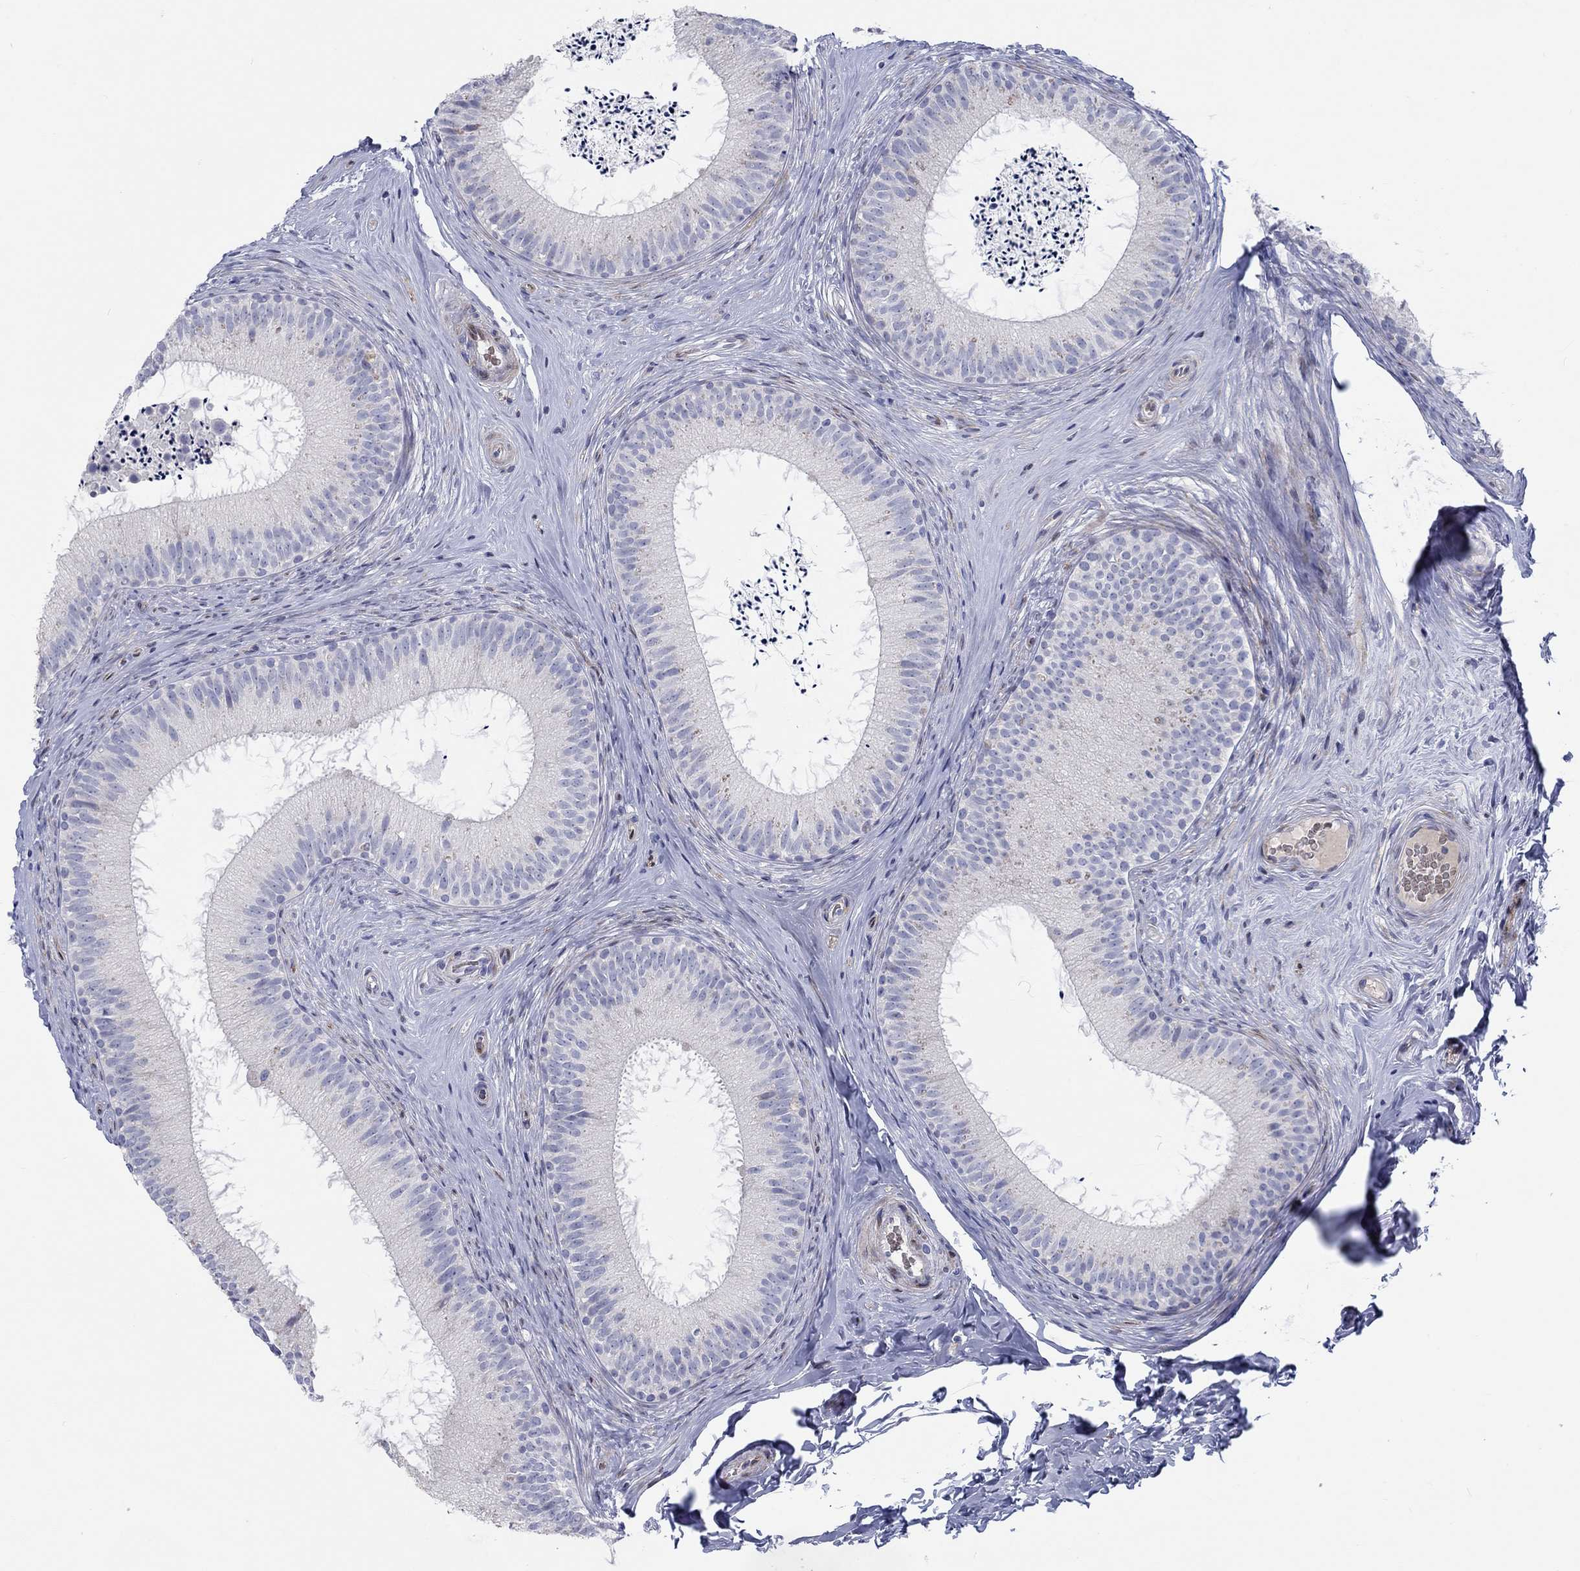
{"staining": {"intensity": "negative", "quantity": "none", "location": "none"}, "tissue": "epididymis", "cell_type": "Glandular cells", "image_type": "normal", "snomed": [{"axis": "morphology", "description": "Normal tissue, NOS"}, {"axis": "morphology", "description": "Carcinoma, Embryonal, NOS"}, {"axis": "topography", "description": "Testis"}, {"axis": "topography", "description": "Epididymis"}], "caption": "Immunohistochemistry image of normal epididymis stained for a protein (brown), which shows no positivity in glandular cells.", "gene": "ARHGAP36", "patient": {"sex": "male", "age": 24}}